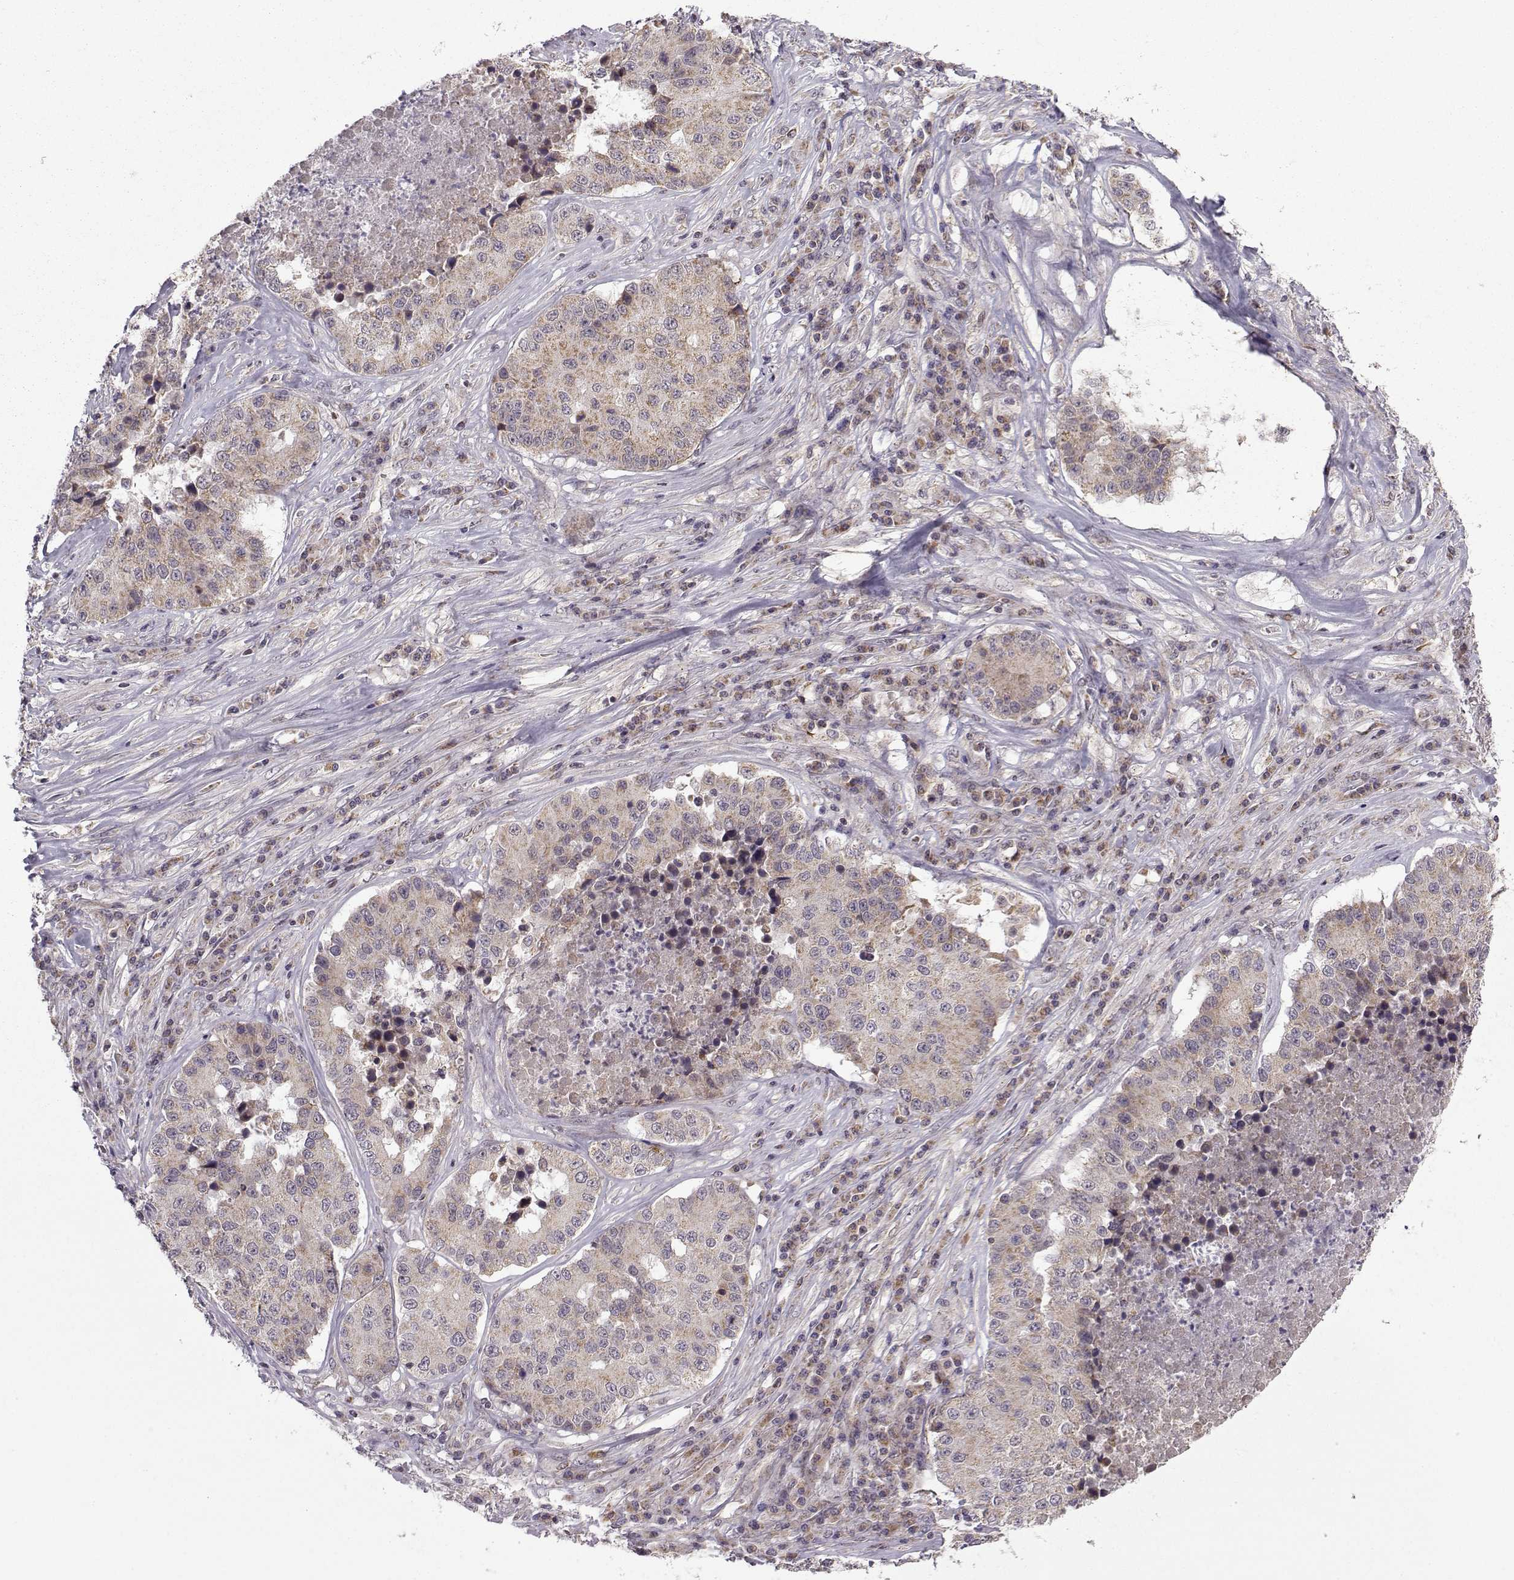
{"staining": {"intensity": "moderate", "quantity": "25%-75%", "location": "cytoplasmic/membranous"}, "tissue": "stomach cancer", "cell_type": "Tumor cells", "image_type": "cancer", "snomed": [{"axis": "morphology", "description": "Adenocarcinoma, NOS"}, {"axis": "topography", "description": "Stomach"}], "caption": "Tumor cells reveal medium levels of moderate cytoplasmic/membranous staining in about 25%-75% of cells in stomach cancer (adenocarcinoma).", "gene": "NECAB3", "patient": {"sex": "male", "age": 71}}